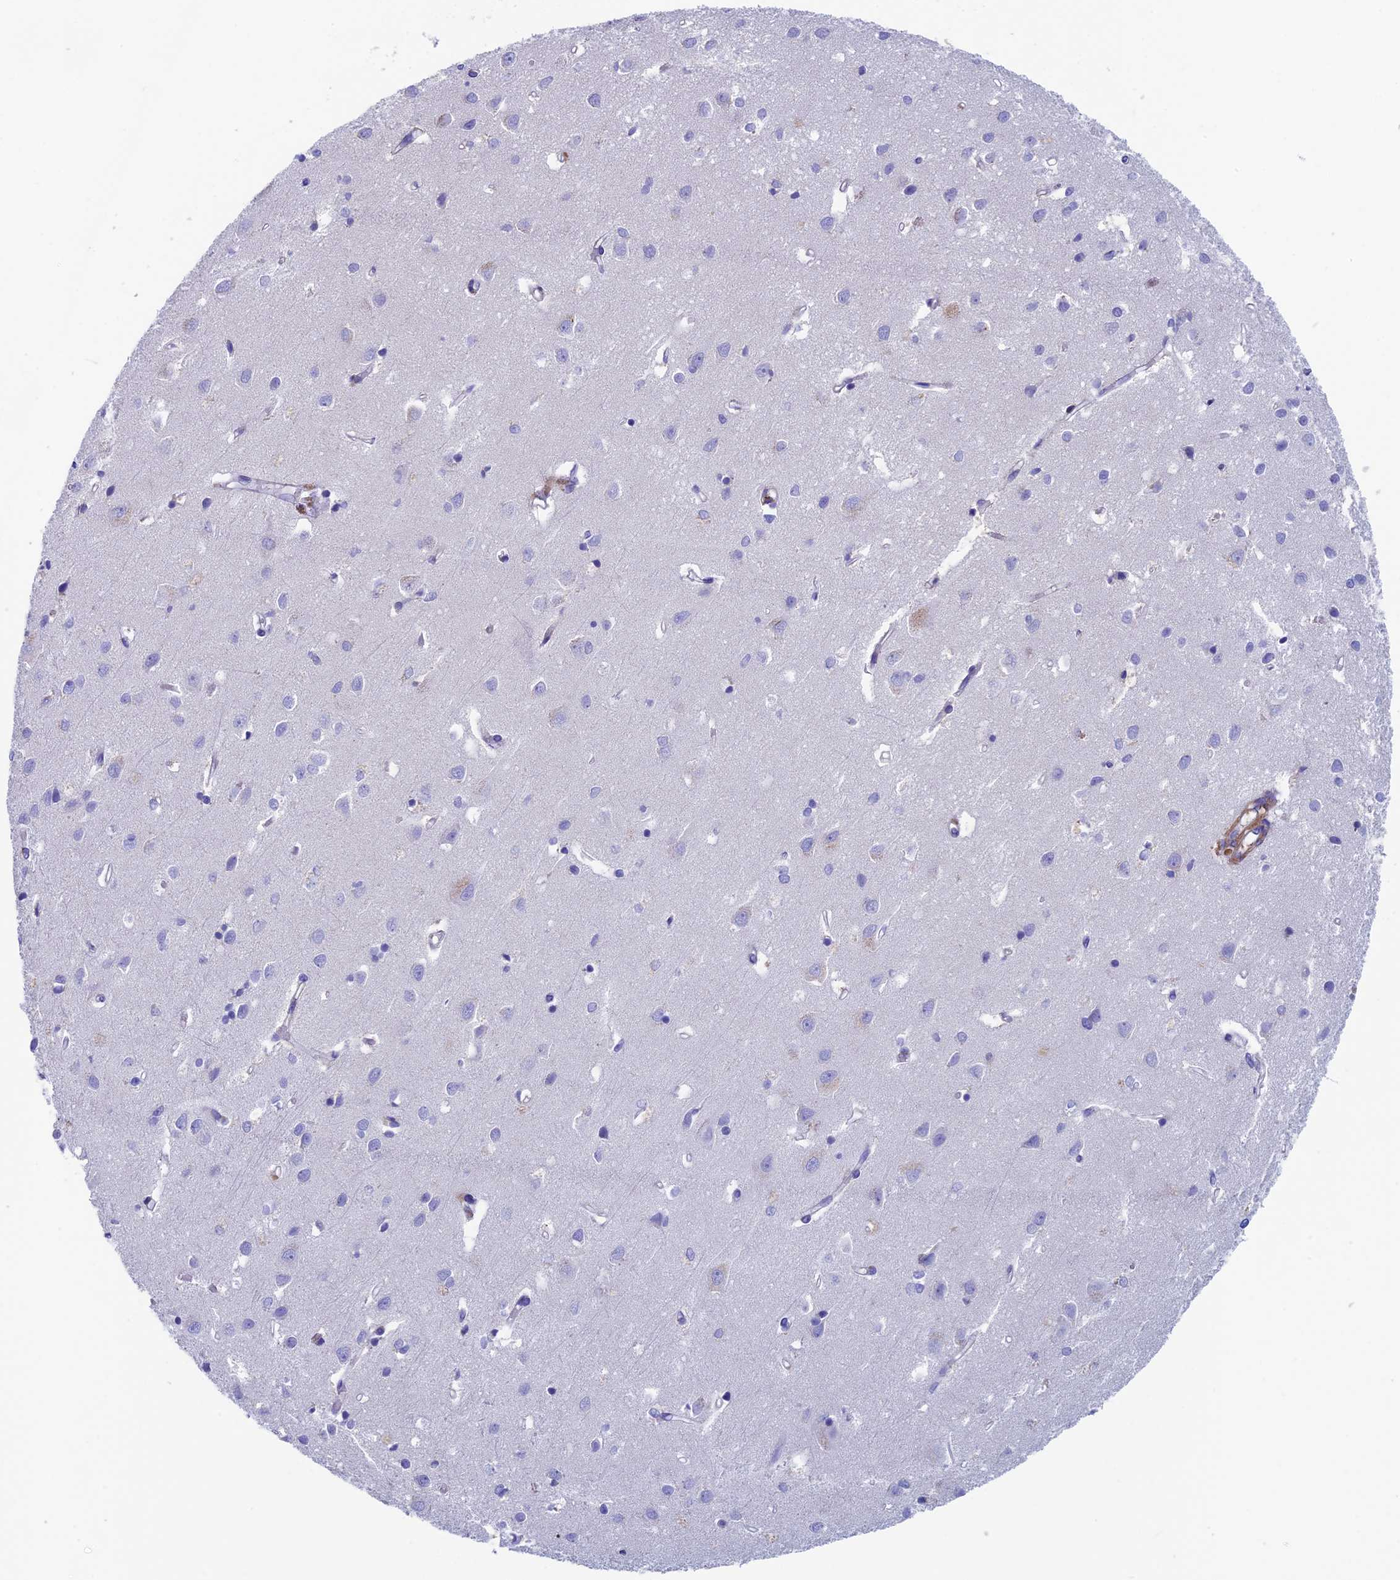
{"staining": {"intensity": "negative", "quantity": "none", "location": "none"}, "tissue": "cerebral cortex", "cell_type": "Endothelial cells", "image_type": "normal", "snomed": [{"axis": "morphology", "description": "Normal tissue, NOS"}, {"axis": "topography", "description": "Cerebral cortex"}], "caption": "Photomicrograph shows no protein expression in endothelial cells of normal cerebral cortex. Brightfield microscopy of immunohistochemistry (IHC) stained with DAB (brown) and hematoxylin (blue), captured at high magnification.", "gene": "ADH7", "patient": {"sex": "female", "age": 64}}